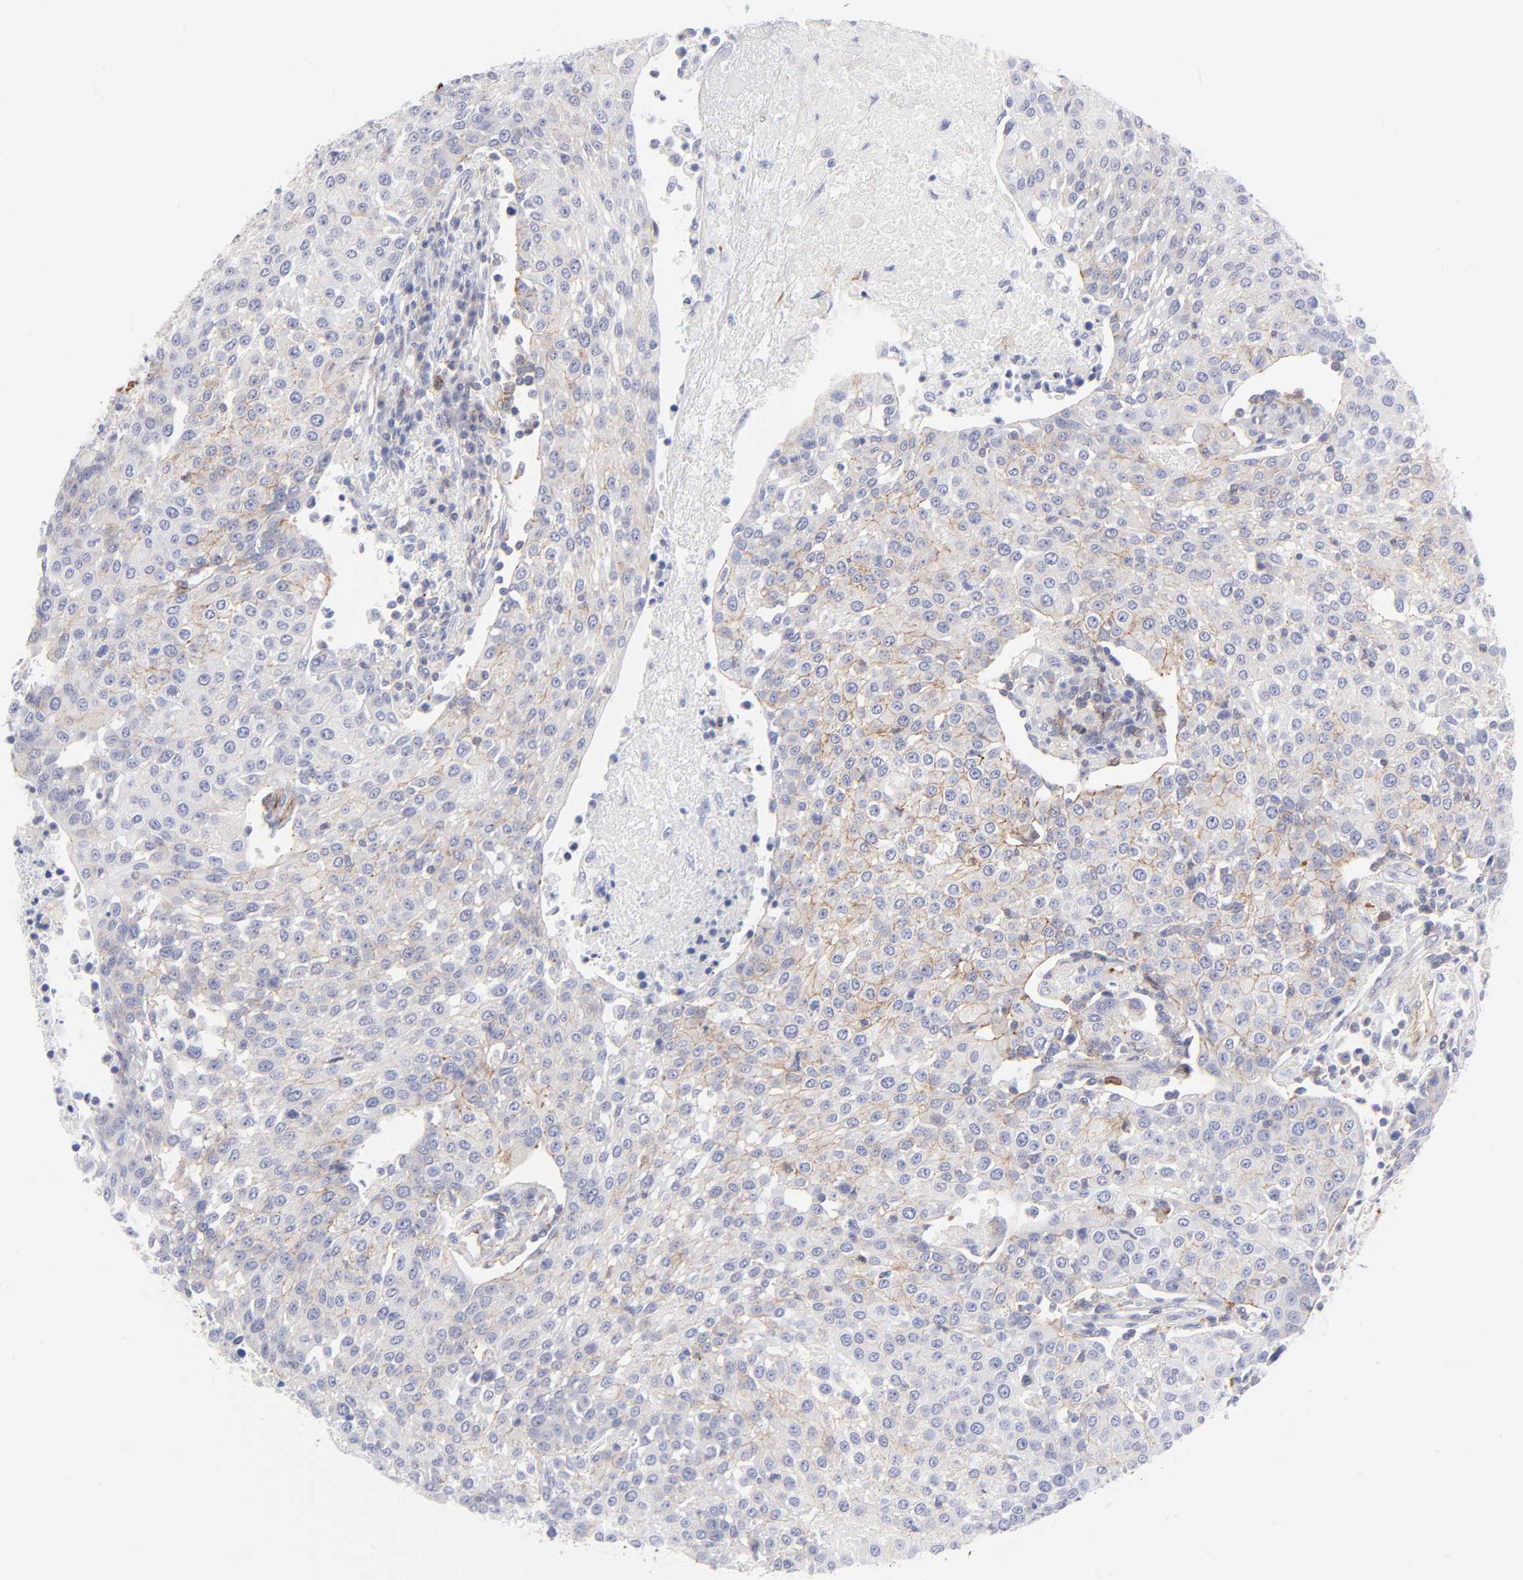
{"staining": {"intensity": "moderate", "quantity": "25%-75%", "location": "cytoplasmic/membranous"}, "tissue": "urothelial cancer", "cell_type": "Tumor cells", "image_type": "cancer", "snomed": [{"axis": "morphology", "description": "Urothelial carcinoma, High grade"}, {"axis": "topography", "description": "Urinary bladder"}], "caption": "Urothelial carcinoma (high-grade) stained with DAB IHC demonstrates medium levels of moderate cytoplasmic/membranous positivity in about 25%-75% of tumor cells.", "gene": "ACTA2", "patient": {"sex": "female", "age": 85}}